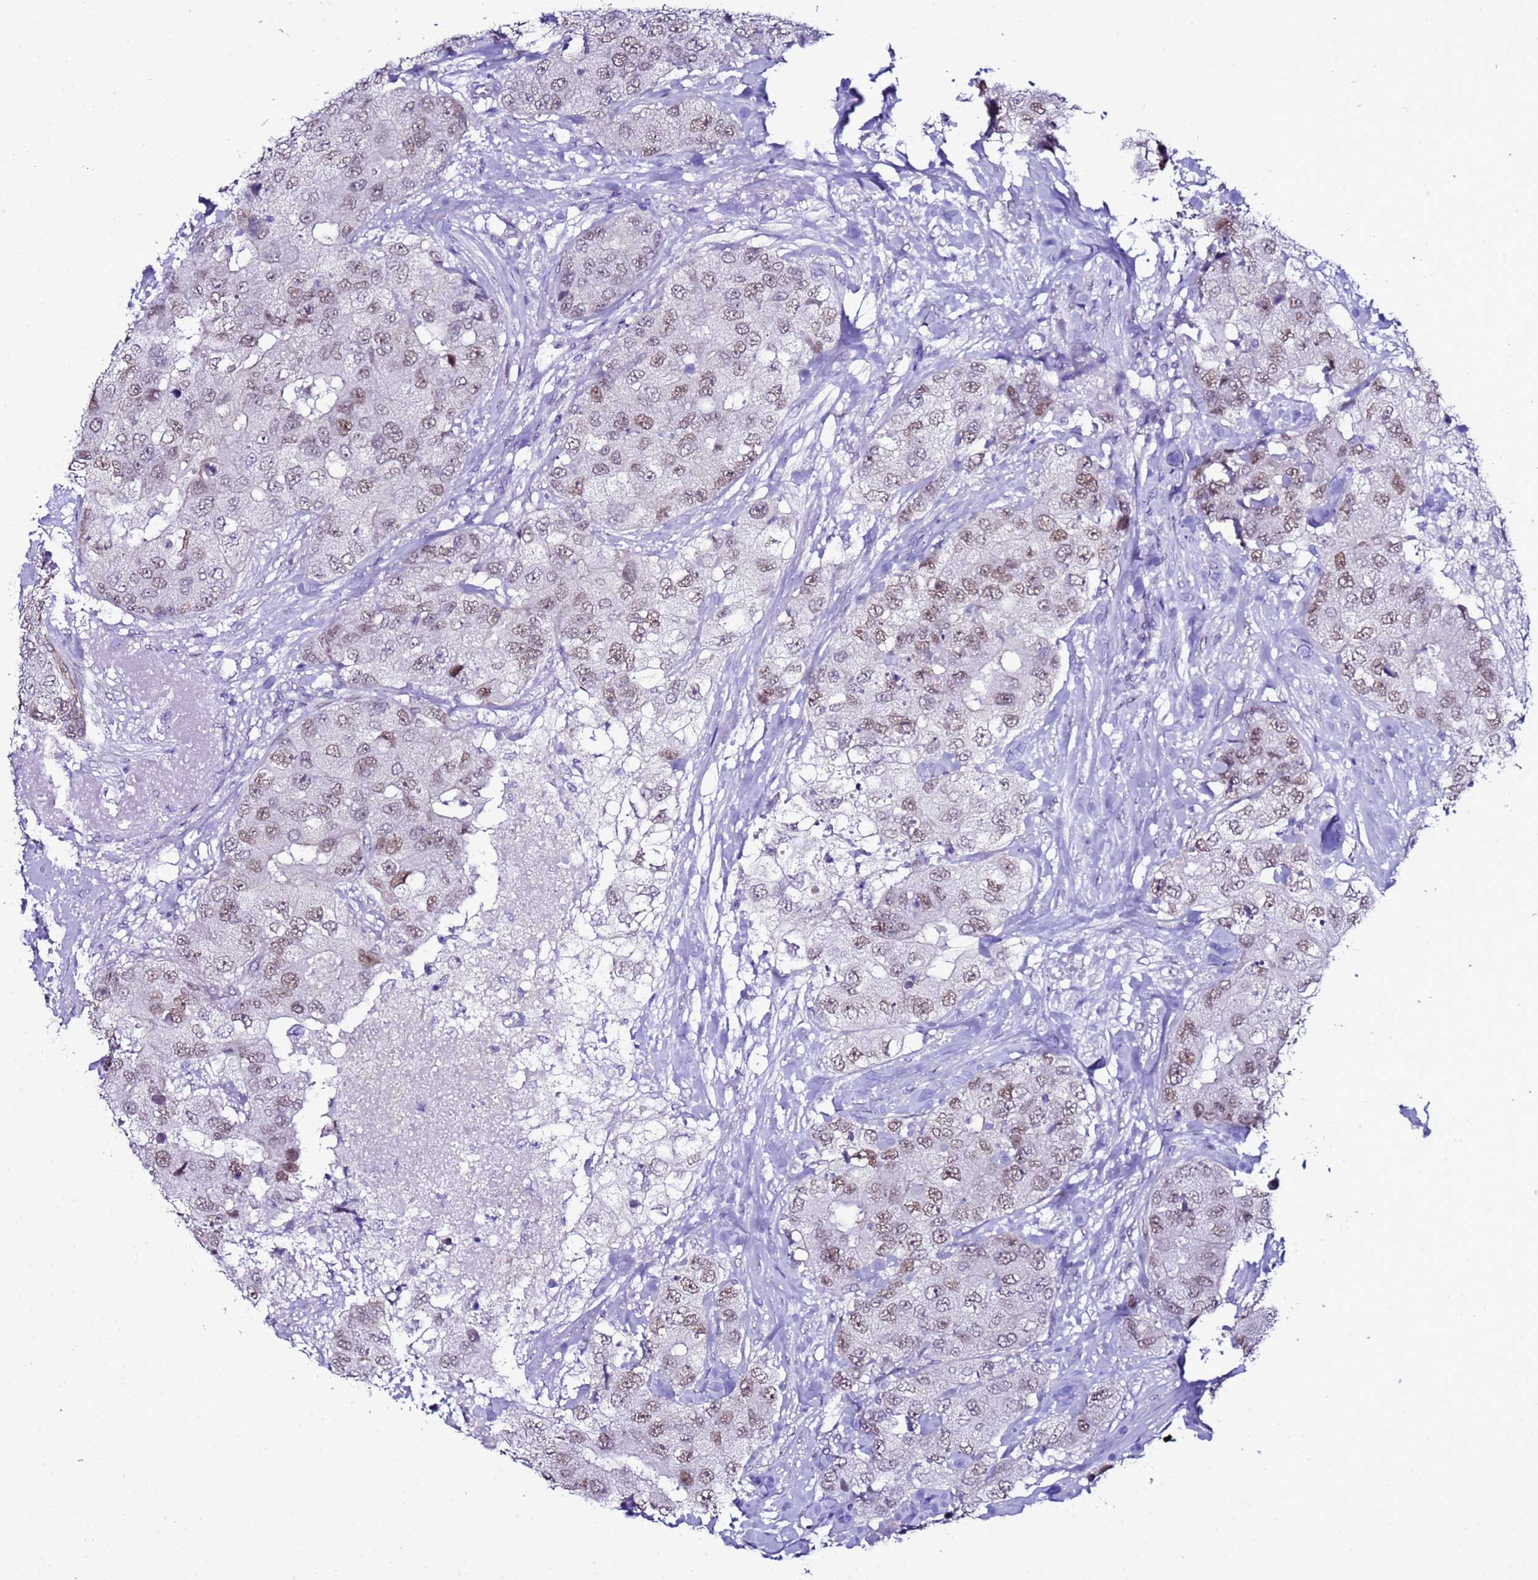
{"staining": {"intensity": "weak", "quantity": ">75%", "location": "nuclear"}, "tissue": "breast cancer", "cell_type": "Tumor cells", "image_type": "cancer", "snomed": [{"axis": "morphology", "description": "Duct carcinoma"}, {"axis": "topography", "description": "Breast"}], "caption": "Weak nuclear positivity for a protein is present in approximately >75% of tumor cells of breast cancer using immunohistochemistry.", "gene": "BCL7A", "patient": {"sex": "female", "age": 62}}